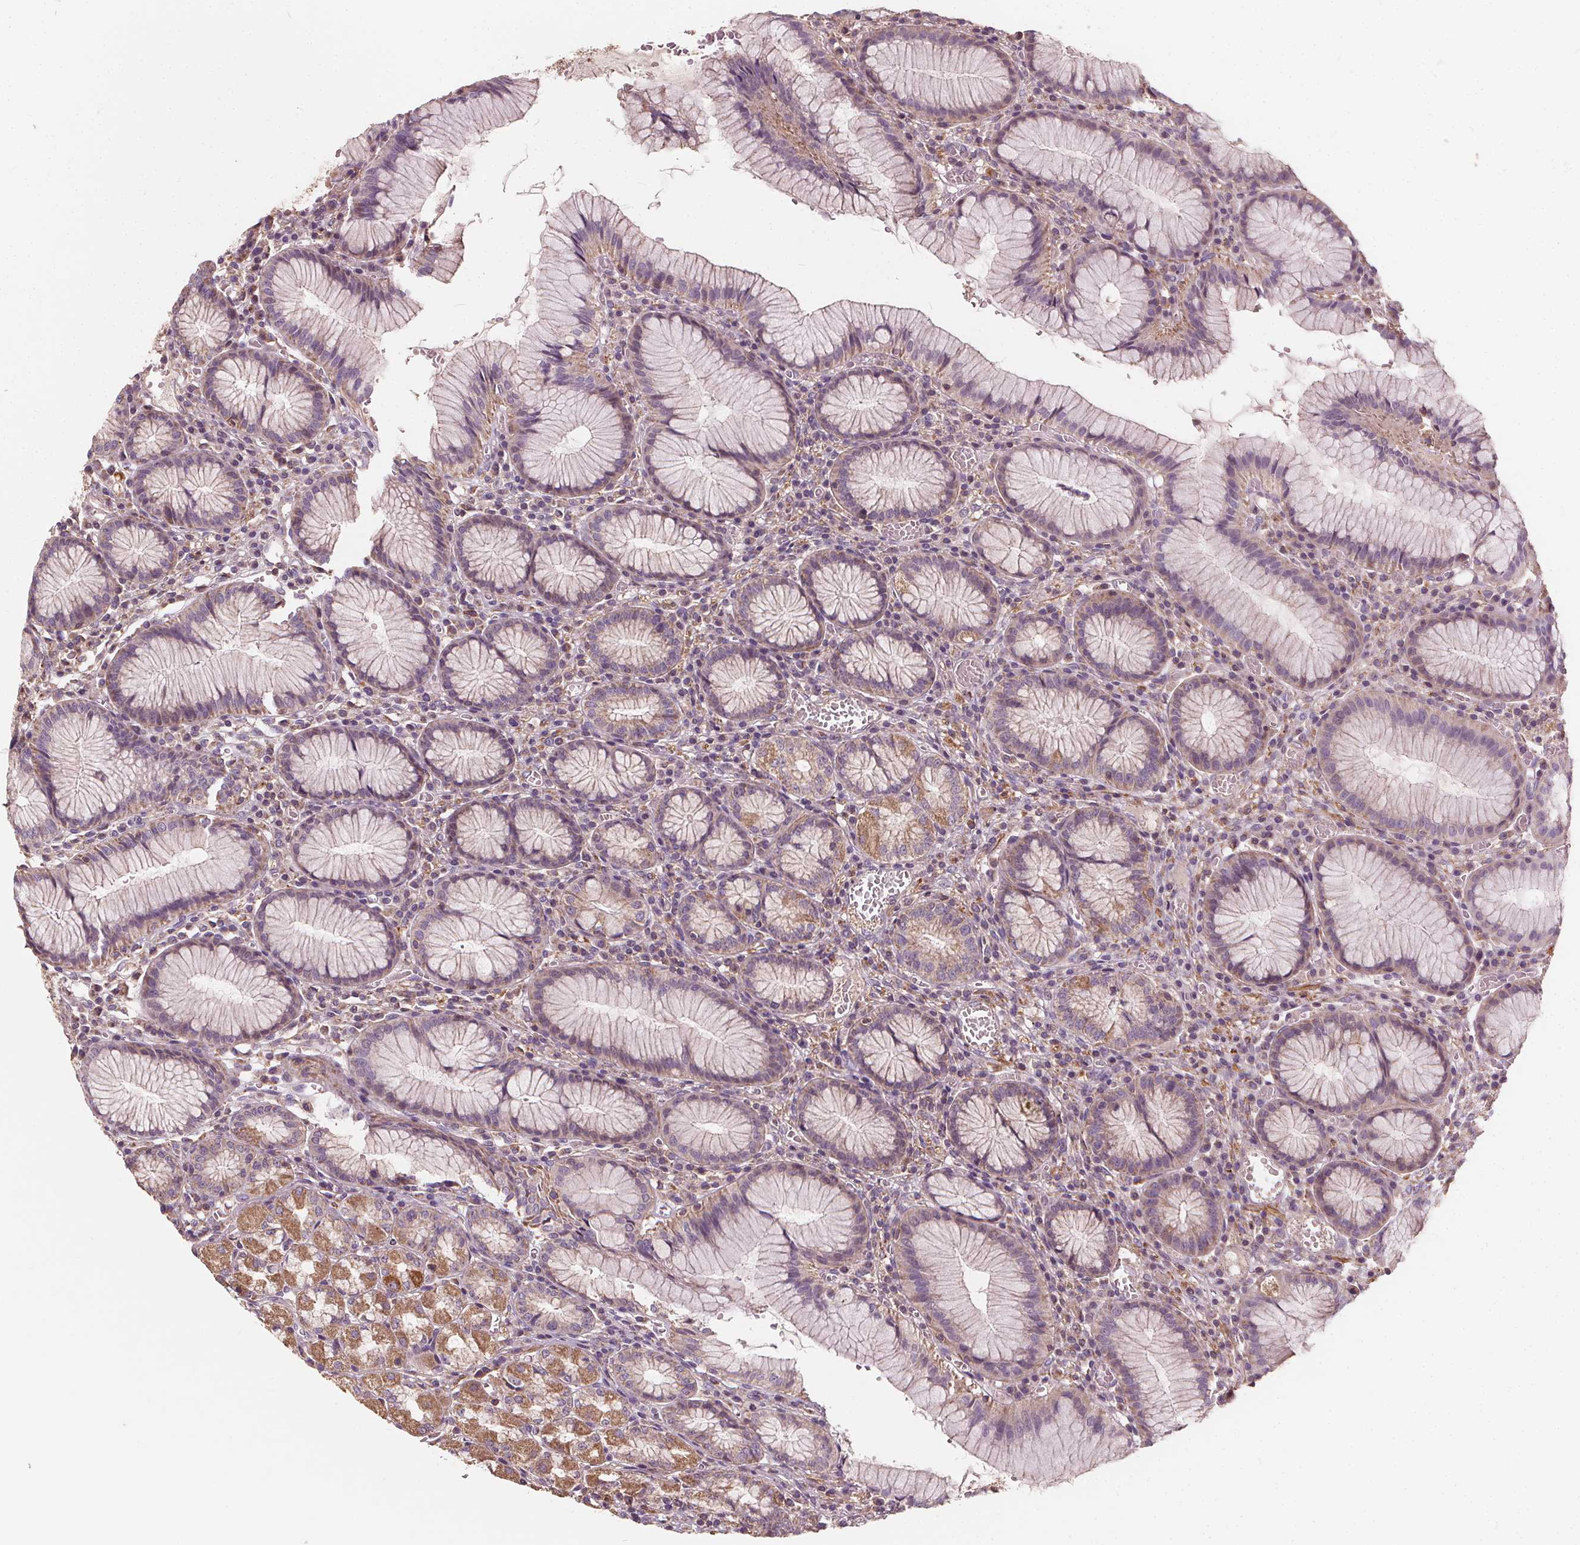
{"staining": {"intensity": "moderate", "quantity": "25%-75%", "location": "cytoplasmic/membranous"}, "tissue": "stomach", "cell_type": "Glandular cells", "image_type": "normal", "snomed": [{"axis": "morphology", "description": "Normal tissue, NOS"}, {"axis": "topography", "description": "Stomach"}], "caption": "Protein positivity by IHC reveals moderate cytoplasmic/membranous expression in approximately 25%-75% of glandular cells in normal stomach. The staining was performed using DAB (3,3'-diaminobenzidine), with brown indicating positive protein expression. Nuclei are stained blue with hematoxylin.", "gene": "ORAI2", "patient": {"sex": "male", "age": 55}}